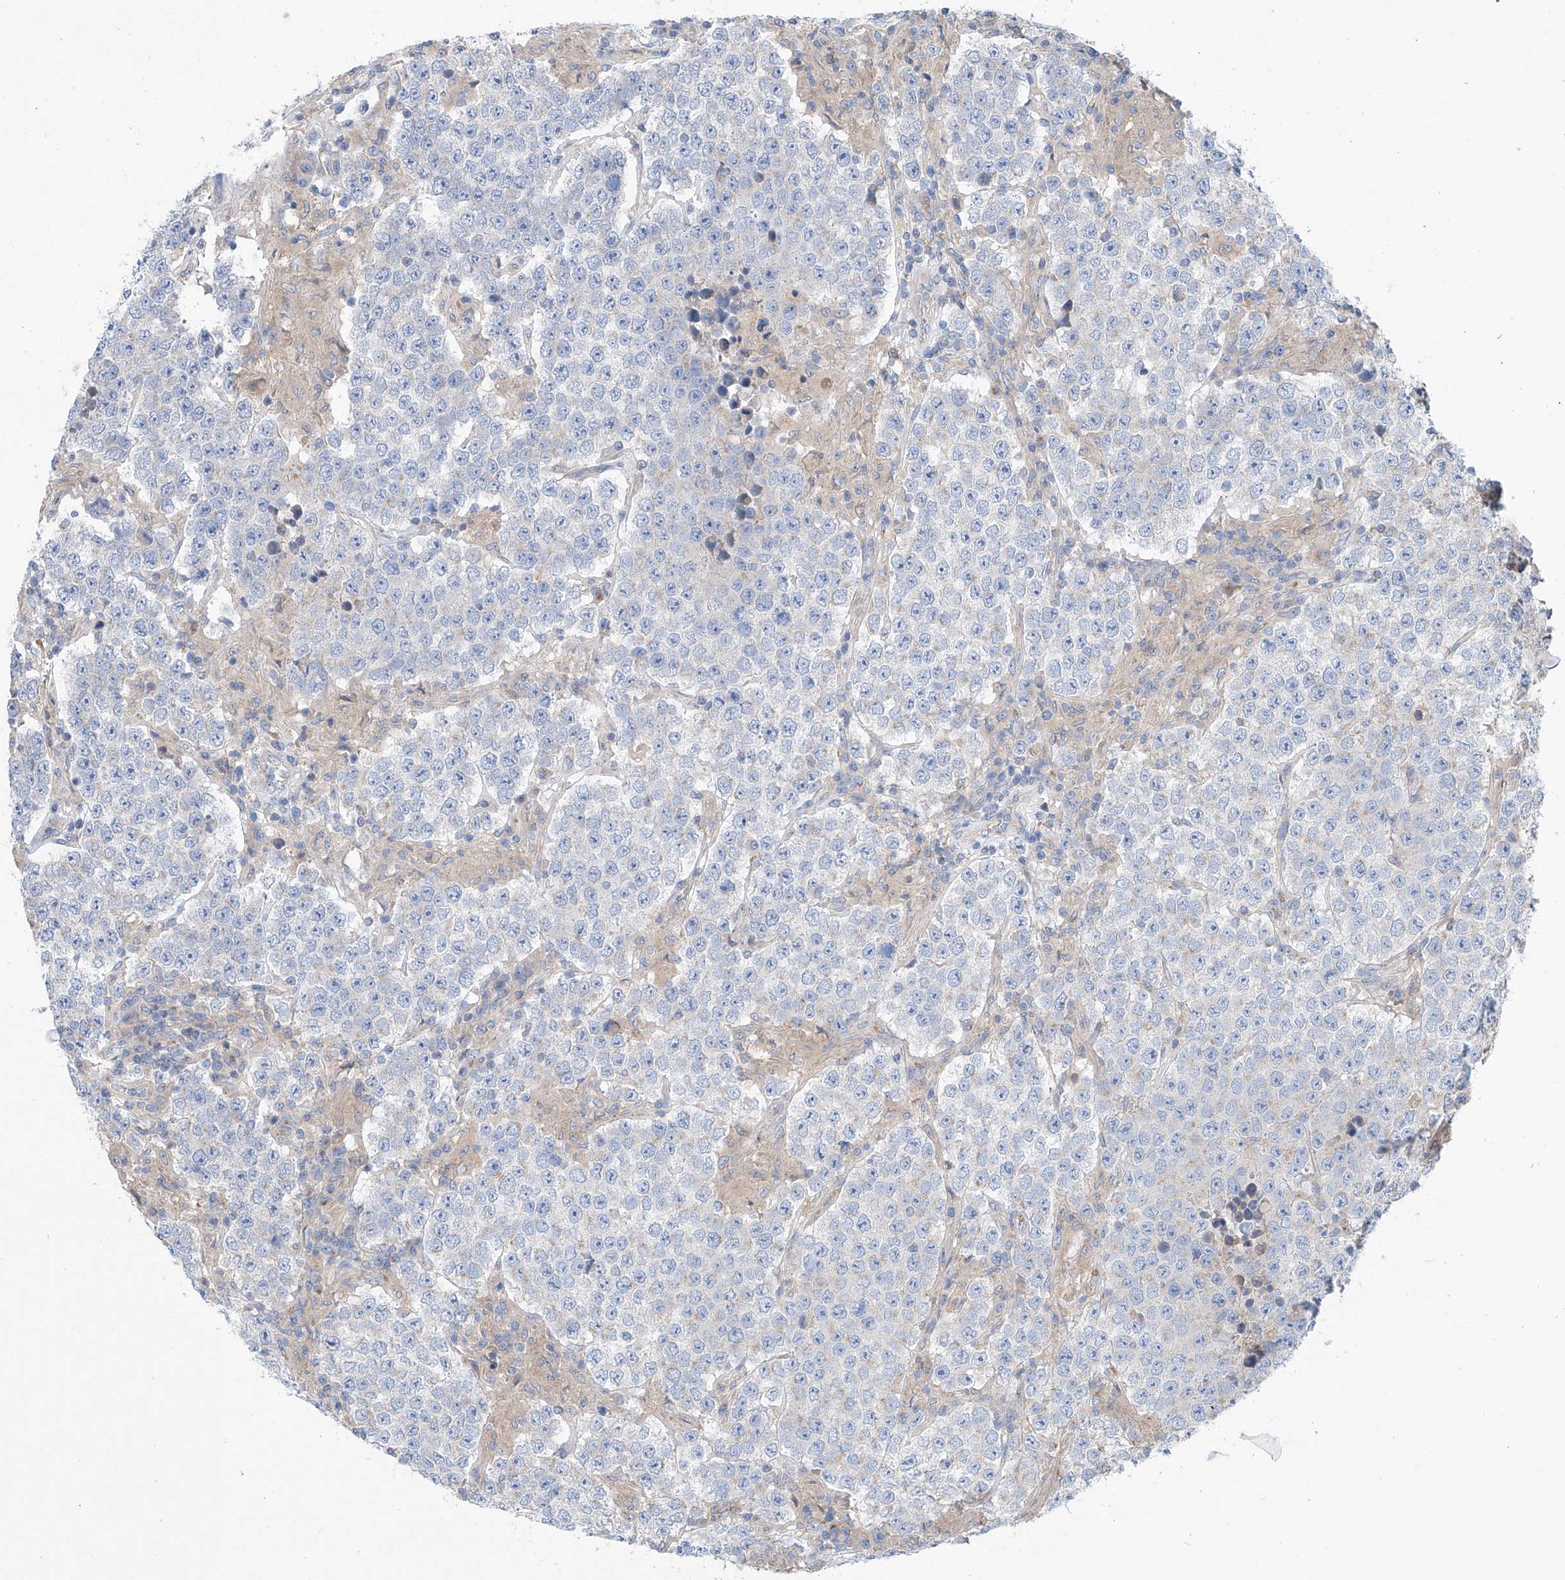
{"staining": {"intensity": "negative", "quantity": "none", "location": "none"}, "tissue": "testis cancer", "cell_type": "Tumor cells", "image_type": "cancer", "snomed": [{"axis": "morphology", "description": "Normal tissue, NOS"}, {"axis": "morphology", "description": "Urothelial carcinoma, High grade"}, {"axis": "morphology", "description": "Seminoma, NOS"}, {"axis": "morphology", "description": "Carcinoma, Embryonal, NOS"}, {"axis": "topography", "description": "Urinary bladder"}, {"axis": "topography", "description": "Testis"}], "caption": "This is a micrograph of IHC staining of testis cancer, which shows no expression in tumor cells. (Brightfield microscopy of DAB immunohistochemistry at high magnification).", "gene": "SLC22A7", "patient": {"sex": "male", "age": 41}}